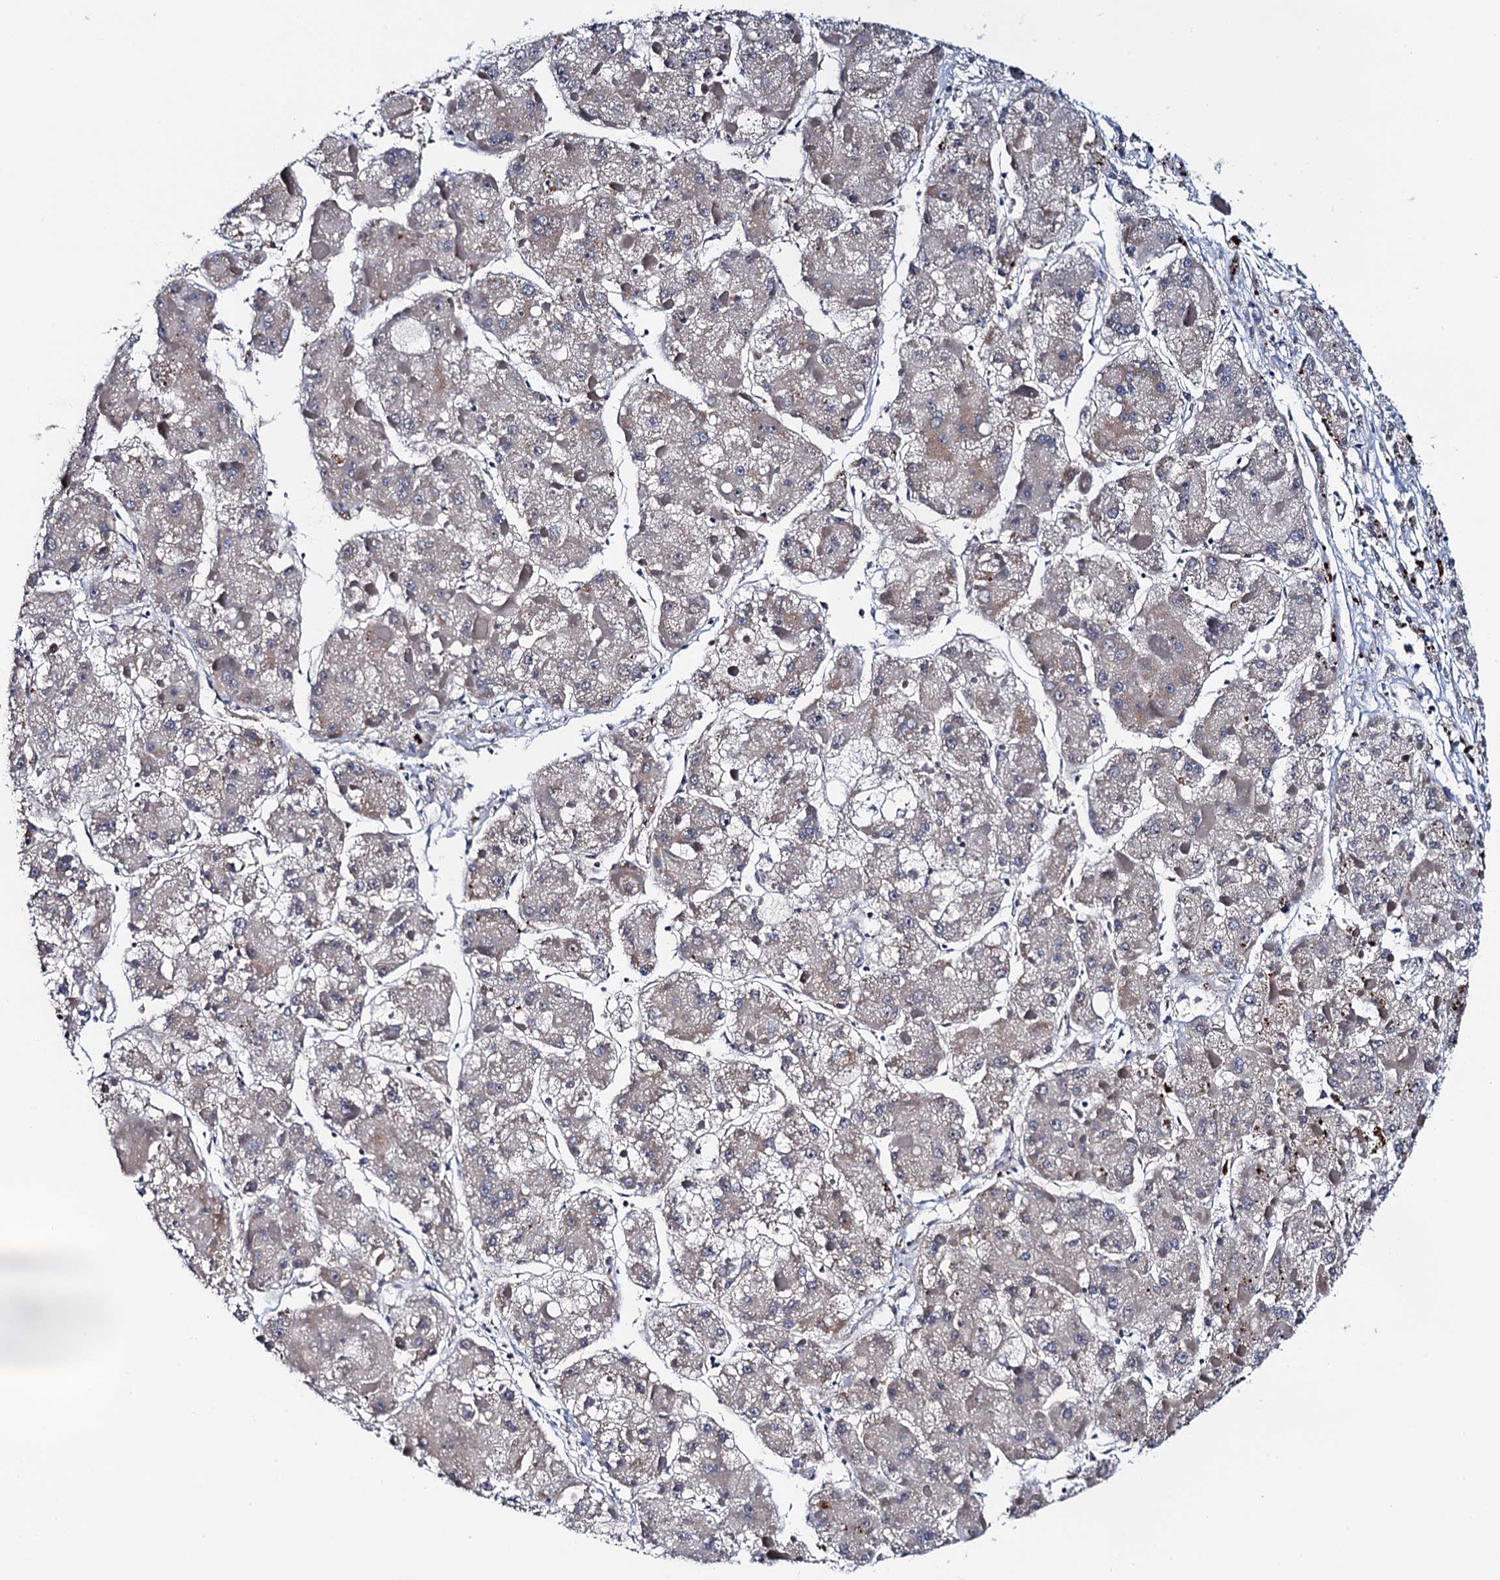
{"staining": {"intensity": "weak", "quantity": "<25%", "location": "cytoplasmic/membranous"}, "tissue": "liver cancer", "cell_type": "Tumor cells", "image_type": "cancer", "snomed": [{"axis": "morphology", "description": "Carcinoma, Hepatocellular, NOS"}, {"axis": "topography", "description": "Liver"}], "caption": "Immunohistochemistry (IHC) photomicrograph of neoplastic tissue: human liver cancer stained with DAB (3,3'-diaminobenzidine) shows no significant protein positivity in tumor cells.", "gene": "MRPL48", "patient": {"sex": "female", "age": 73}}